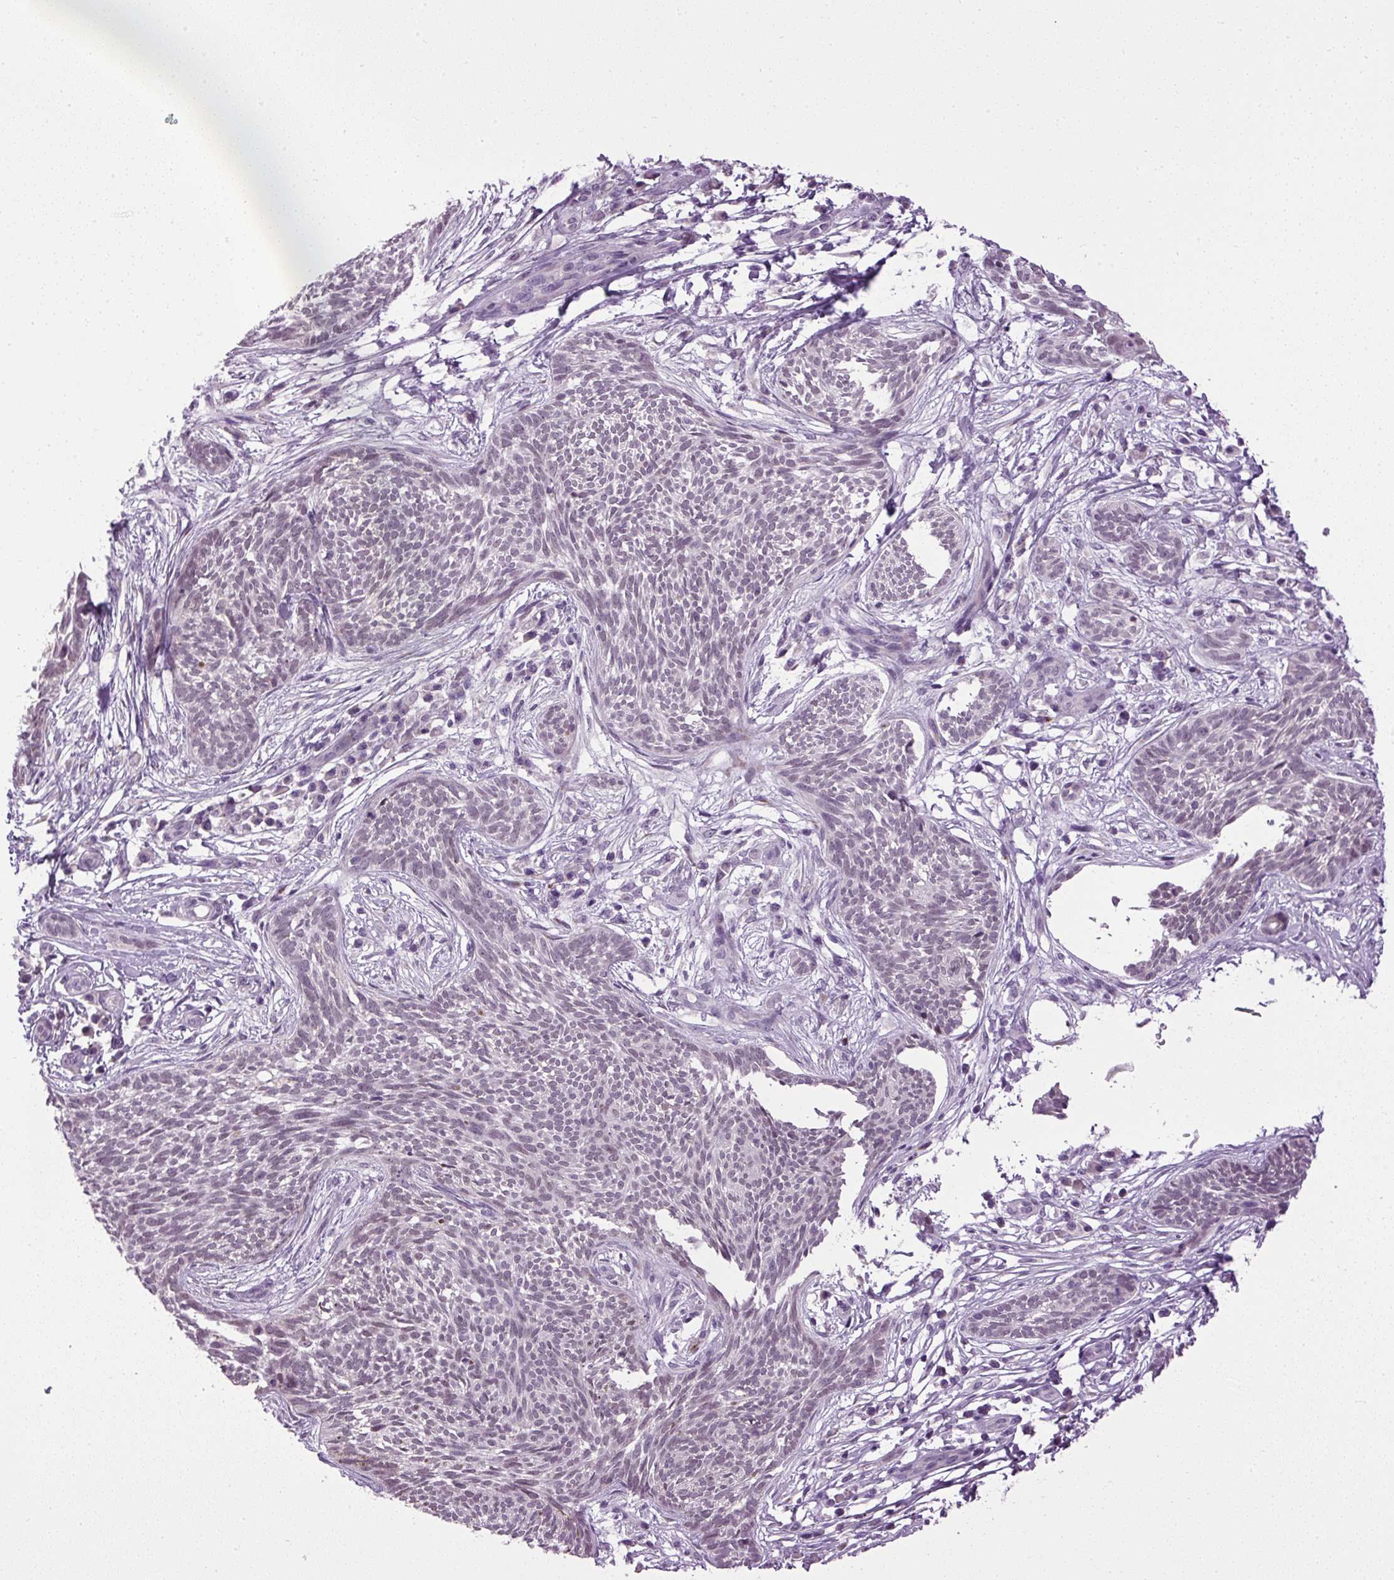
{"staining": {"intensity": "weak", "quantity": "<25%", "location": "nuclear"}, "tissue": "skin cancer", "cell_type": "Tumor cells", "image_type": "cancer", "snomed": [{"axis": "morphology", "description": "Basal cell carcinoma"}, {"axis": "topography", "description": "Skin"}, {"axis": "topography", "description": "Skin, foot"}], "caption": "Tumor cells are negative for brown protein staining in skin cancer (basal cell carcinoma).", "gene": "A1CF", "patient": {"sex": "female", "age": 86}}